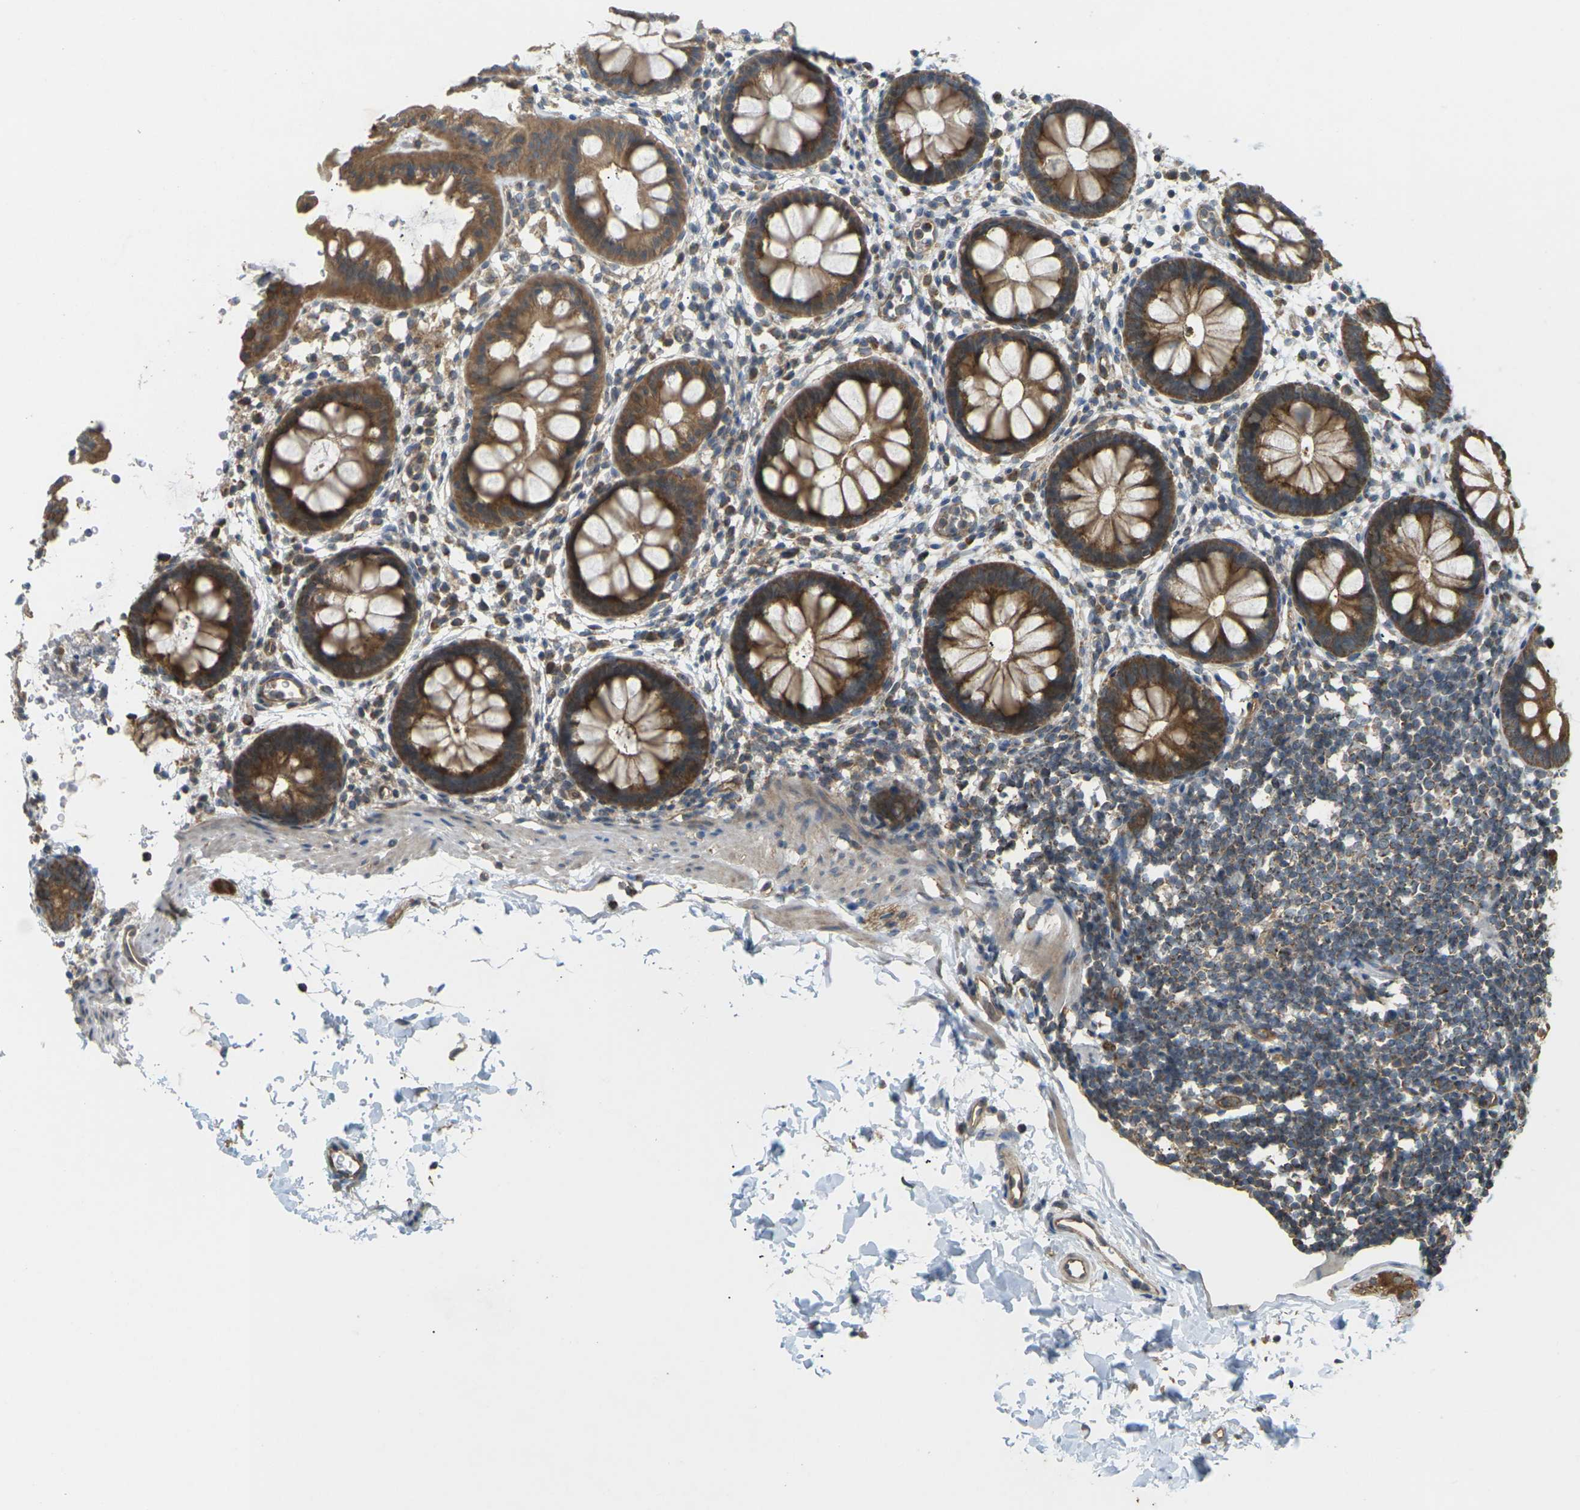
{"staining": {"intensity": "moderate", "quantity": ">75%", "location": "cytoplasmic/membranous"}, "tissue": "rectum", "cell_type": "Glandular cells", "image_type": "normal", "snomed": [{"axis": "morphology", "description": "Normal tissue, NOS"}, {"axis": "topography", "description": "Rectum"}], "caption": "An IHC image of normal tissue is shown. Protein staining in brown labels moderate cytoplasmic/membranous positivity in rectum within glandular cells. The staining is performed using DAB brown chromogen to label protein expression. The nuclei are counter-stained blue using hematoxylin.", "gene": "KSR1", "patient": {"sex": "female", "age": 24}}